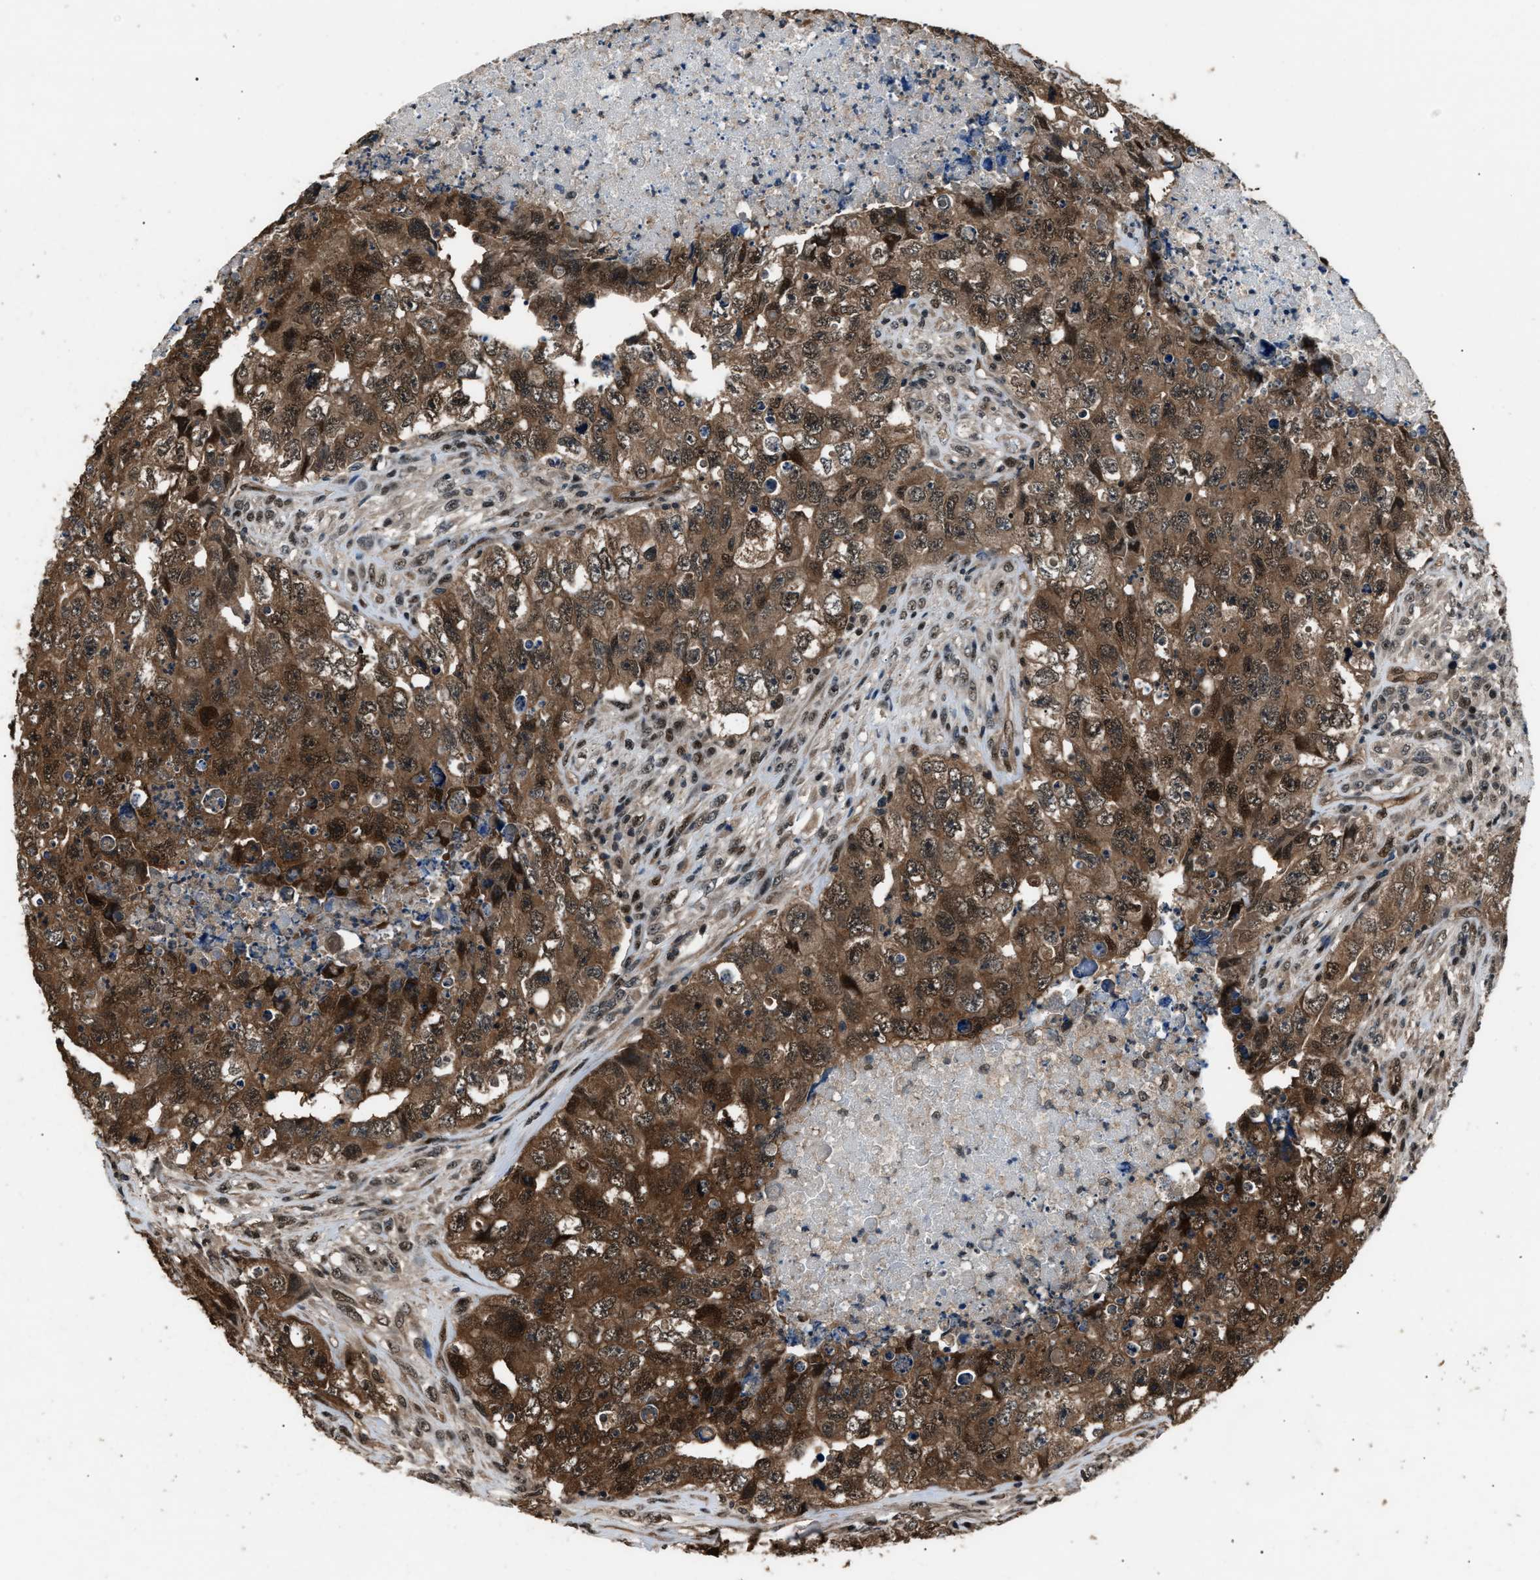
{"staining": {"intensity": "moderate", "quantity": ">75%", "location": "cytoplasmic/membranous,nuclear"}, "tissue": "testis cancer", "cell_type": "Tumor cells", "image_type": "cancer", "snomed": [{"axis": "morphology", "description": "Carcinoma, Embryonal, NOS"}, {"axis": "topography", "description": "Testis"}], "caption": "Immunohistochemical staining of testis embryonal carcinoma exhibits medium levels of moderate cytoplasmic/membranous and nuclear staining in about >75% of tumor cells.", "gene": "DFFA", "patient": {"sex": "male", "age": 32}}